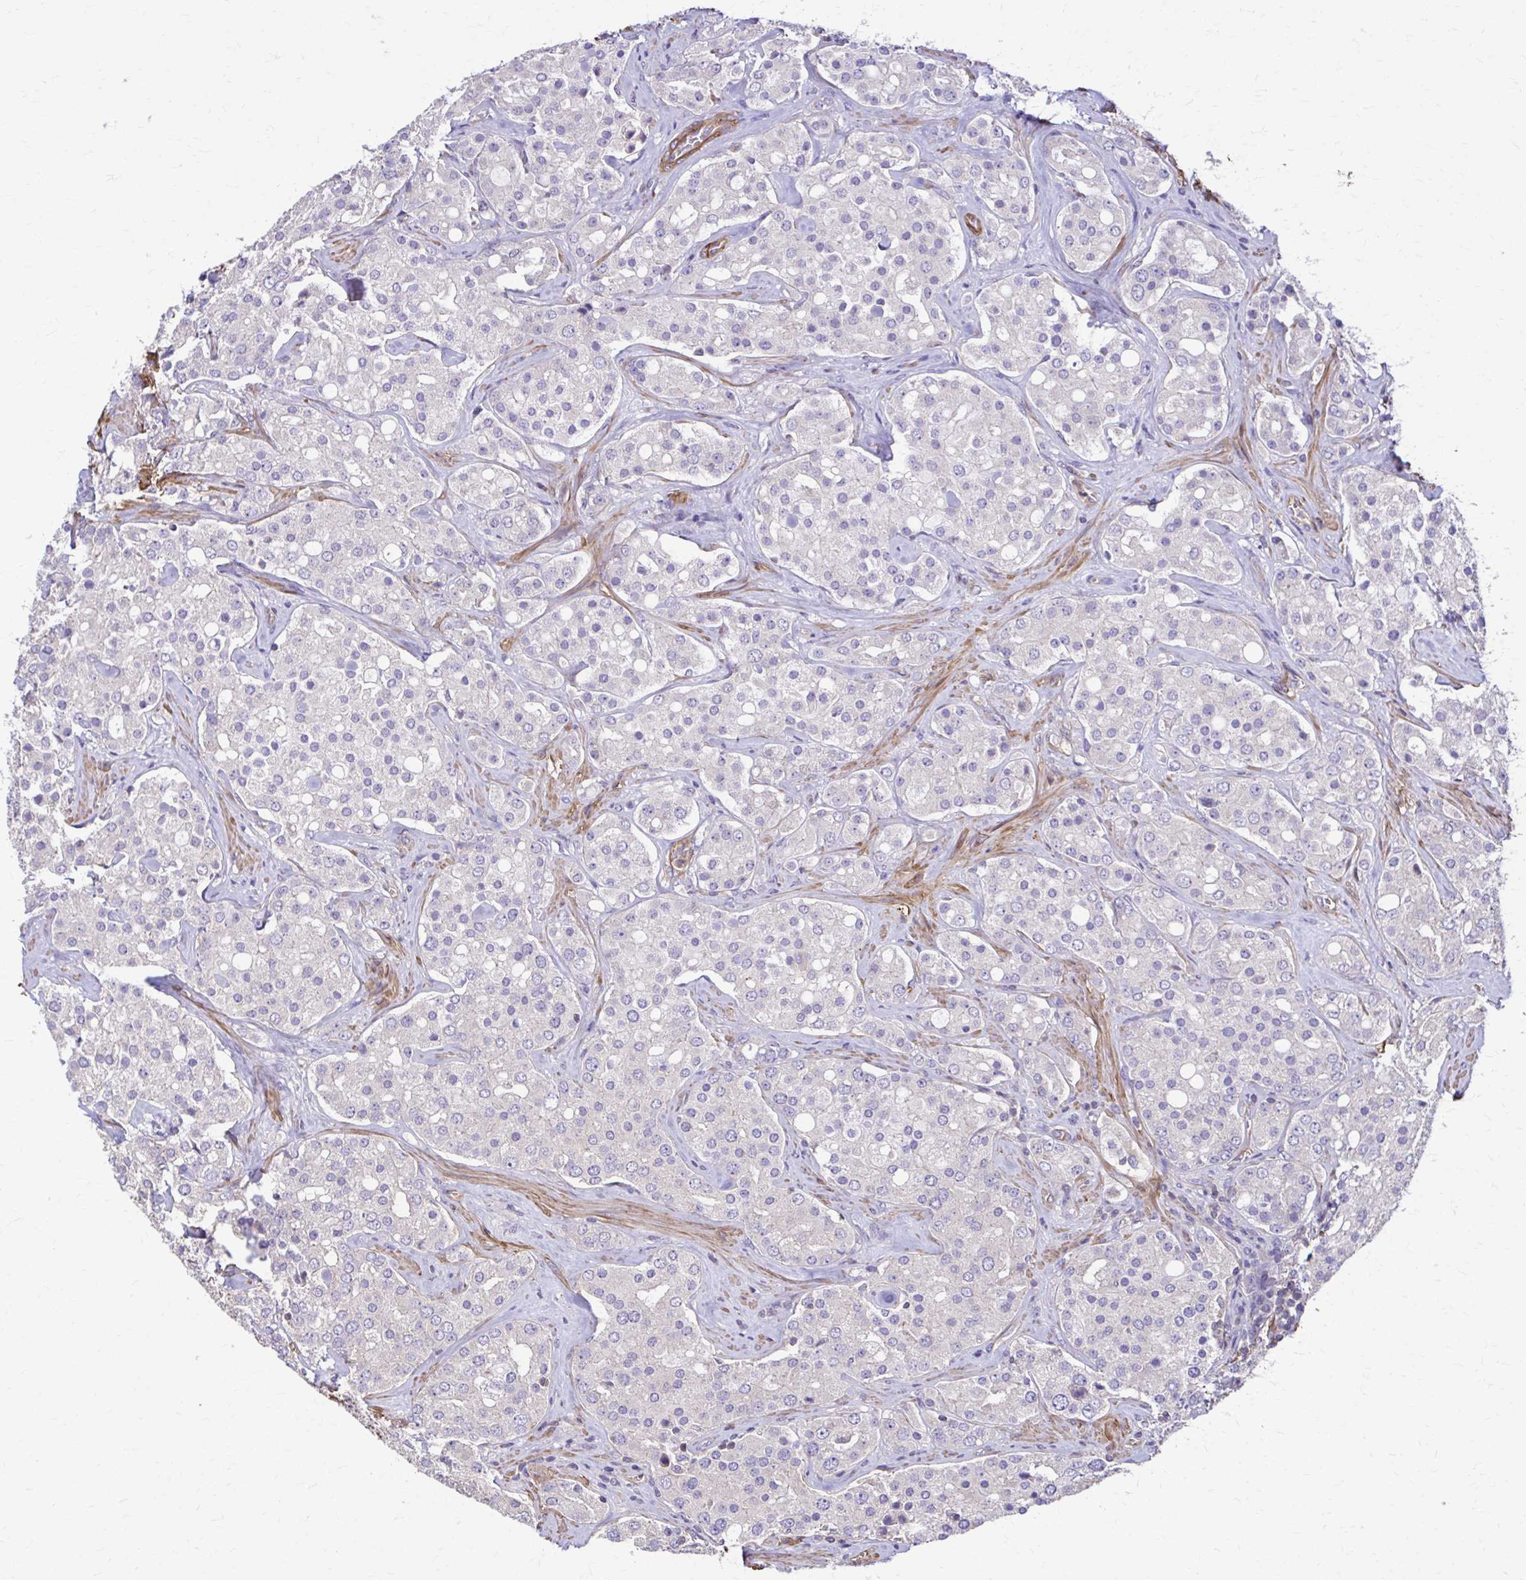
{"staining": {"intensity": "negative", "quantity": "none", "location": "none"}, "tissue": "prostate cancer", "cell_type": "Tumor cells", "image_type": "cancer", "snomed": [{"axis": "morphology", "description": "Adenocarcinoma, High grade"}, {"axis": "topography", "description": "Prostate"}], "caption": "An image of prostate cancer (adenocarcinoma (high-grade)) stained for a protein reveals no brown staining in tumor cells.", "gene": "DSP", "patient": {"sex": "male", "age": 67}}